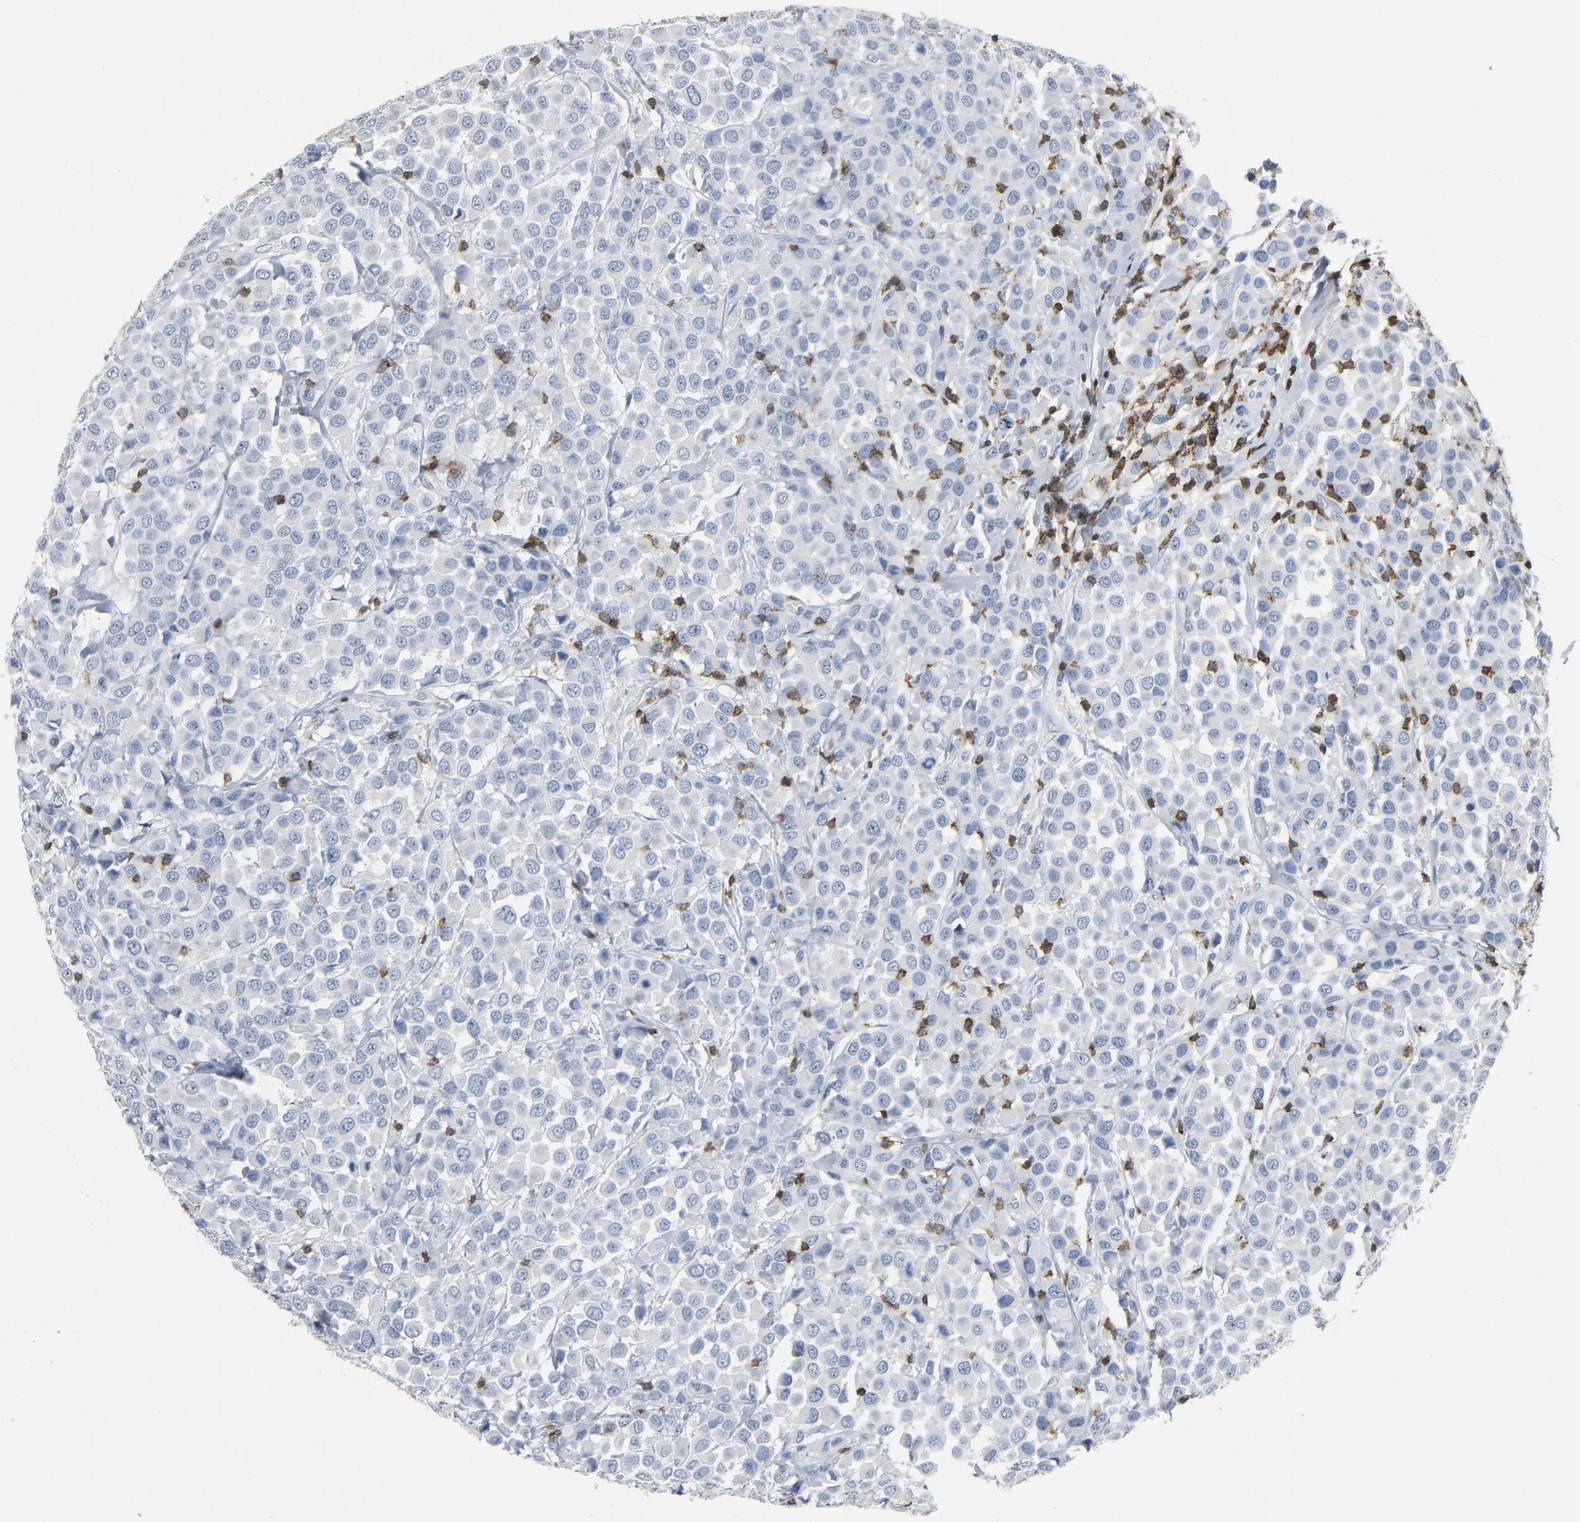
{"staining": {"intensity": "negative", "quantity": "none", "location": "none"}, "tissue": "breast cancer", "cell_type": "Tumor cells", "image_type": "cancer", "snomed": [{"axis": "morphology", "description": "Duct carcinoma"}, {"axis": "topography", "description": "Breast"}], "caption": "A high-resolution histopathology image shows immunohistochemistry (IHC) staining of breast infiltrating ductal carcinoma, which shows no significant staining in tumor cells.", "gene": "LCK", "patient": {"sex": "female", "age": 61}}